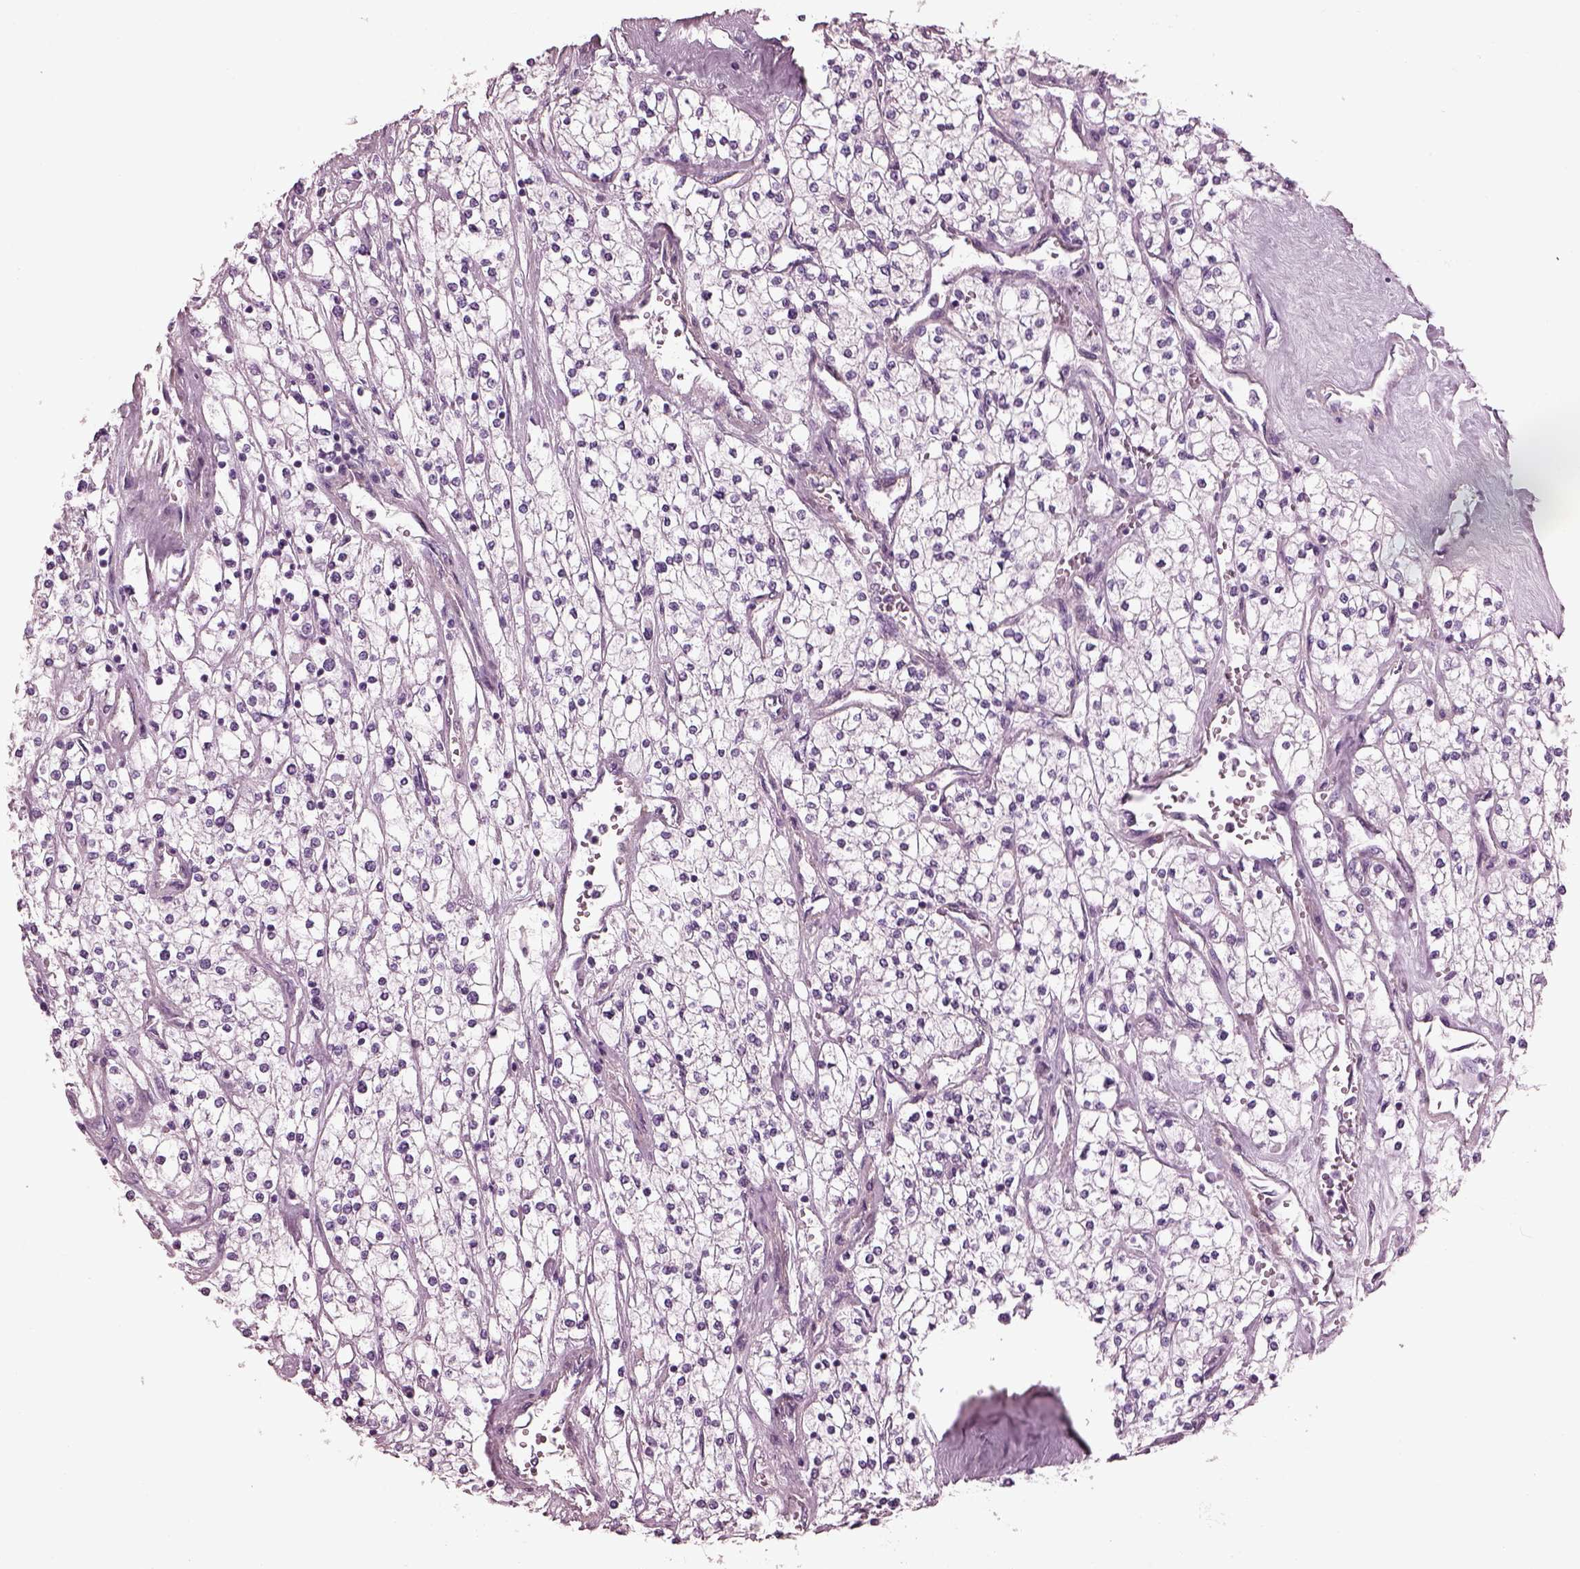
{"staining": {"intensity": "negative", "quantity": "none", "location": "none"}, "tissue": "renal cancer", "cell_type": "Tumor cells", "image_type": "cancer", "snomed": [{"axis": "morphology", "description": "Adenocarcinoma, NOS"}, {"axis": "topography", "description": "Kidney"}], "caption": "A photomicrograph of renal cancer (adenocarcinoma) stained for a protein displays no brown staining in tumor cells.", "gene": "BFSP1", "patient": {"sex": "male", "age": 80}}